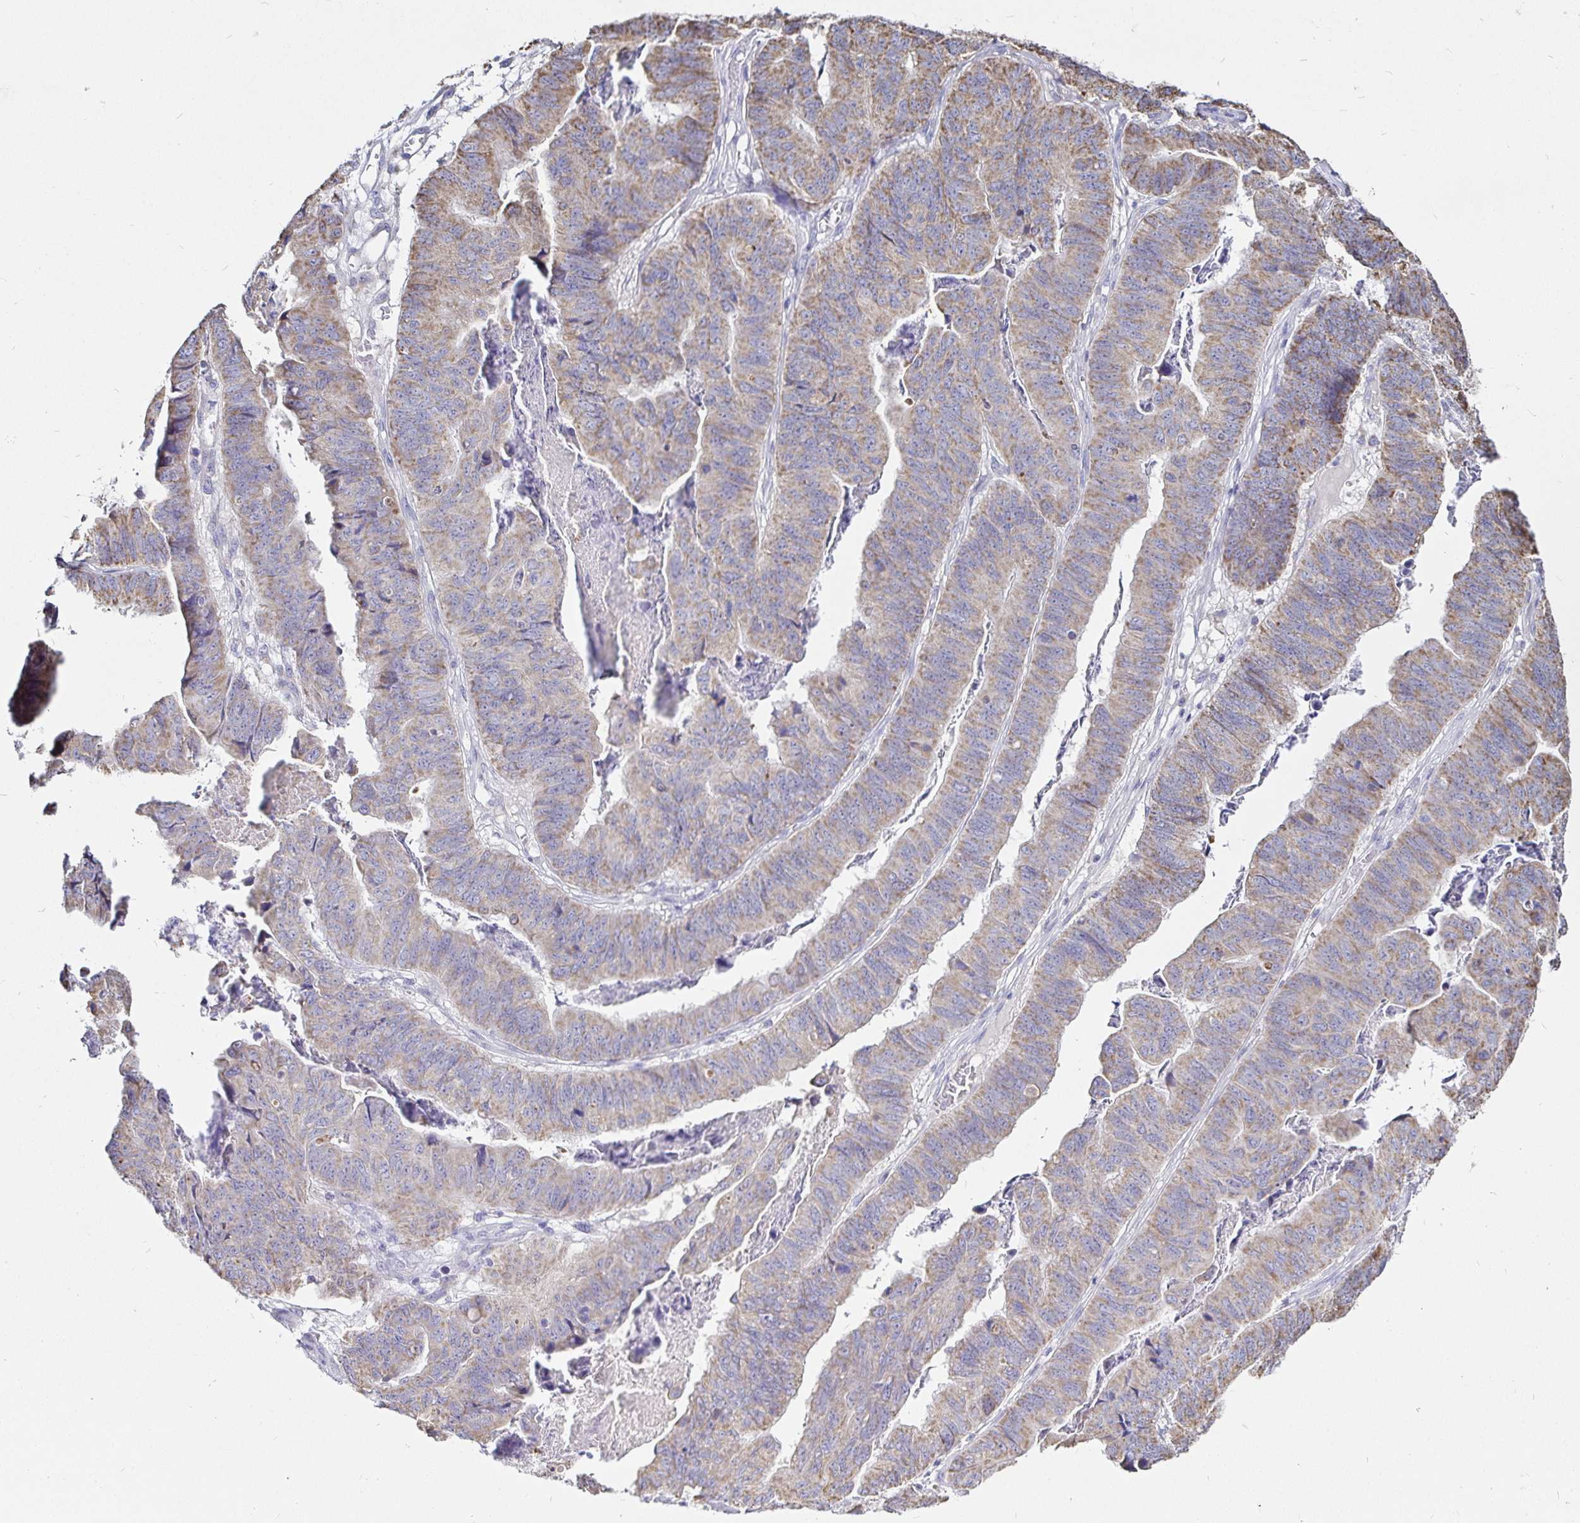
{"staining": {"intensity": "weak", "quantity": ">75%", "location": "cytoplasmic/membranous"}, "tissue": "stomach cancer", "cell_type": "Tumor cells", "image_type": "cancer", "snomed": [{"axis": "morphology", "description": "Adenocarcinoma, NOS"}, {"axis": "topography", "description": "Stomach, lower"}], "caption": "Stomach adenocarcinoma was stained to show a protein in brown. There is low levels of weak cytoplasmic/membranous staining in approximately >75% of tumor cells. Using DAB (brown) and hematoxylin (blue) stains, captured at high magnification using brightfield microscopy.", "gene": "PGAM2", "patient": {"sex": "male", "age": 77}}